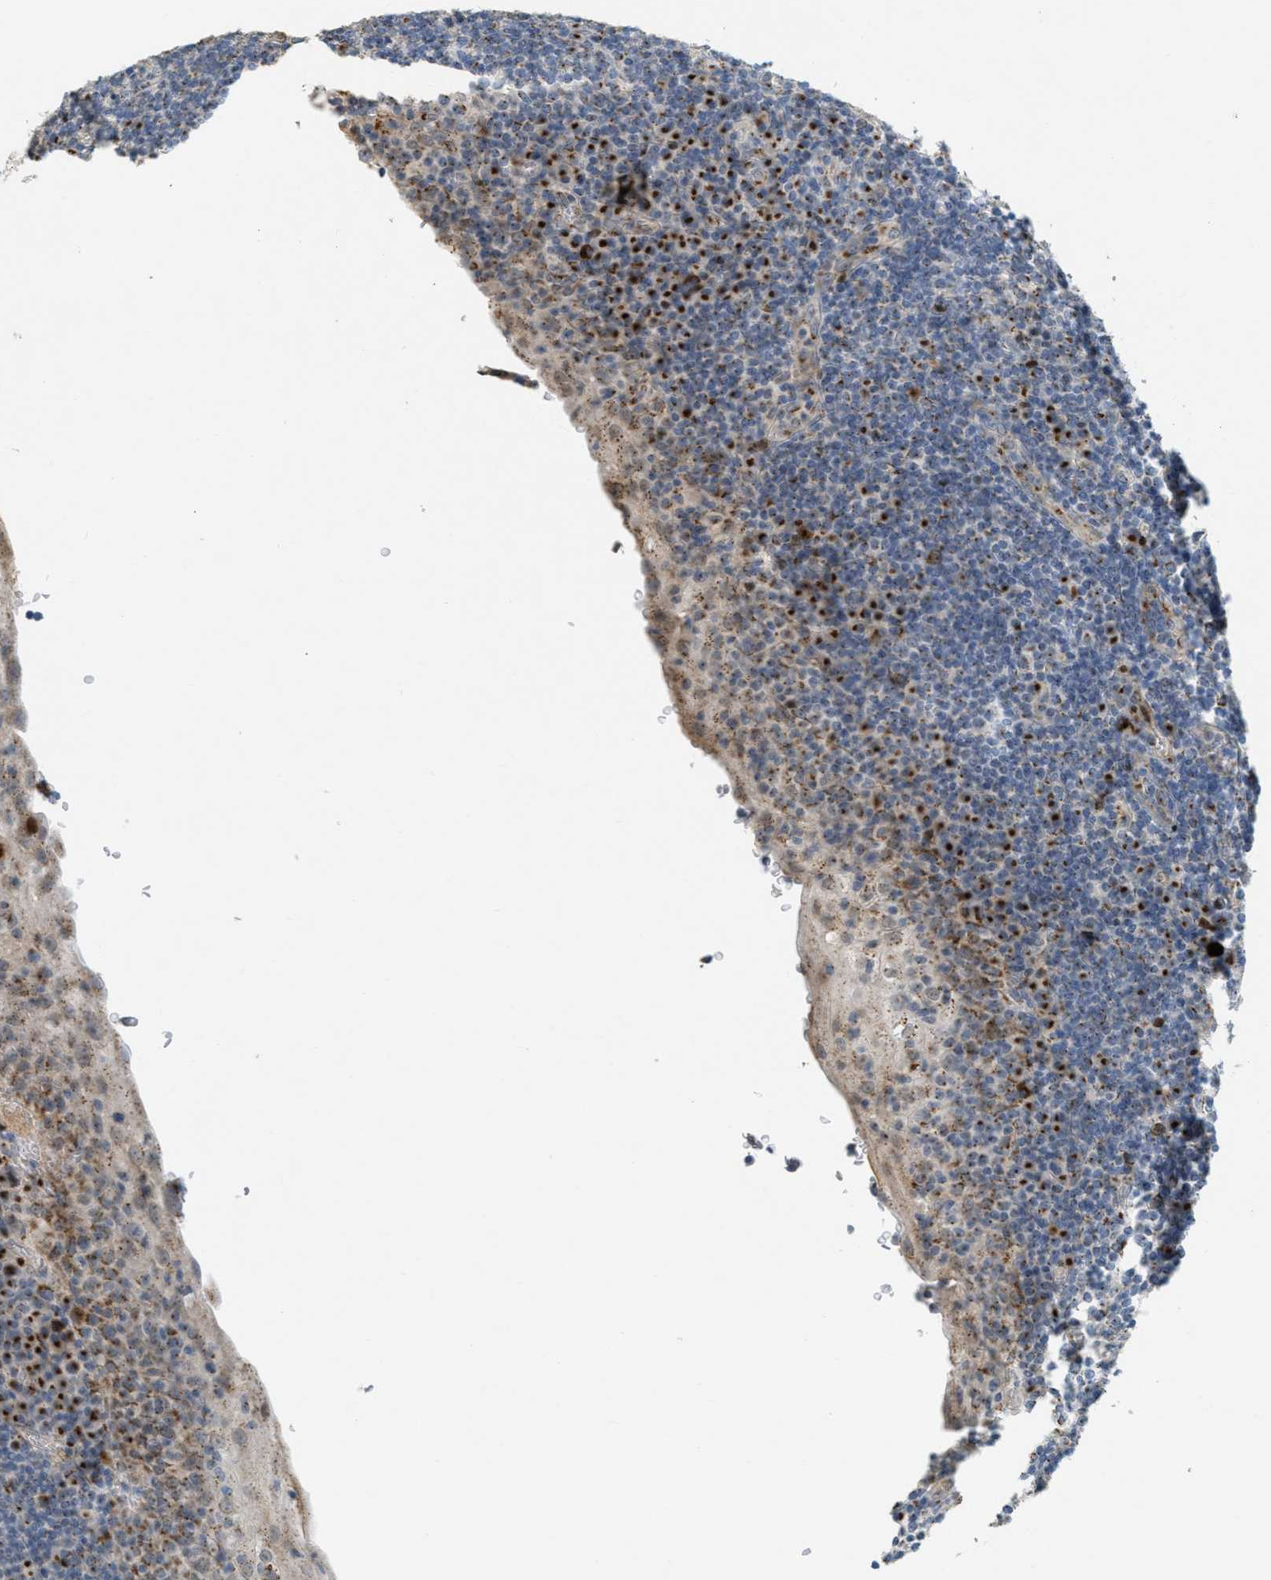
{"staining": {"intensity": "moderate", "quantity": "25%-75%", "location": "cytoplasmic/membranous"}, "tissue": "tonsil", "cell_type": "Non-germinal center cells", "image_type": "normal", "snomed": [{"axis": "morphology", "description": "Normal tissue, NOS"}, {"axis": "topography", "description": "Tonsil"}], "caption": "Immunohistochemistry (IHC) of benign human tonsil exhibits medium levels of moderate cytoplasmic/membranous staining in about 25%-75% of non-germinal center cells. (Stains: DAB (3,3'-diaminobenzidine) in brown, nuclei in blue, Microscopy: brightfield microscopy at high magnification).", "gene": "ZFPL1", "patient": {"sex": "male", "age": 37}}